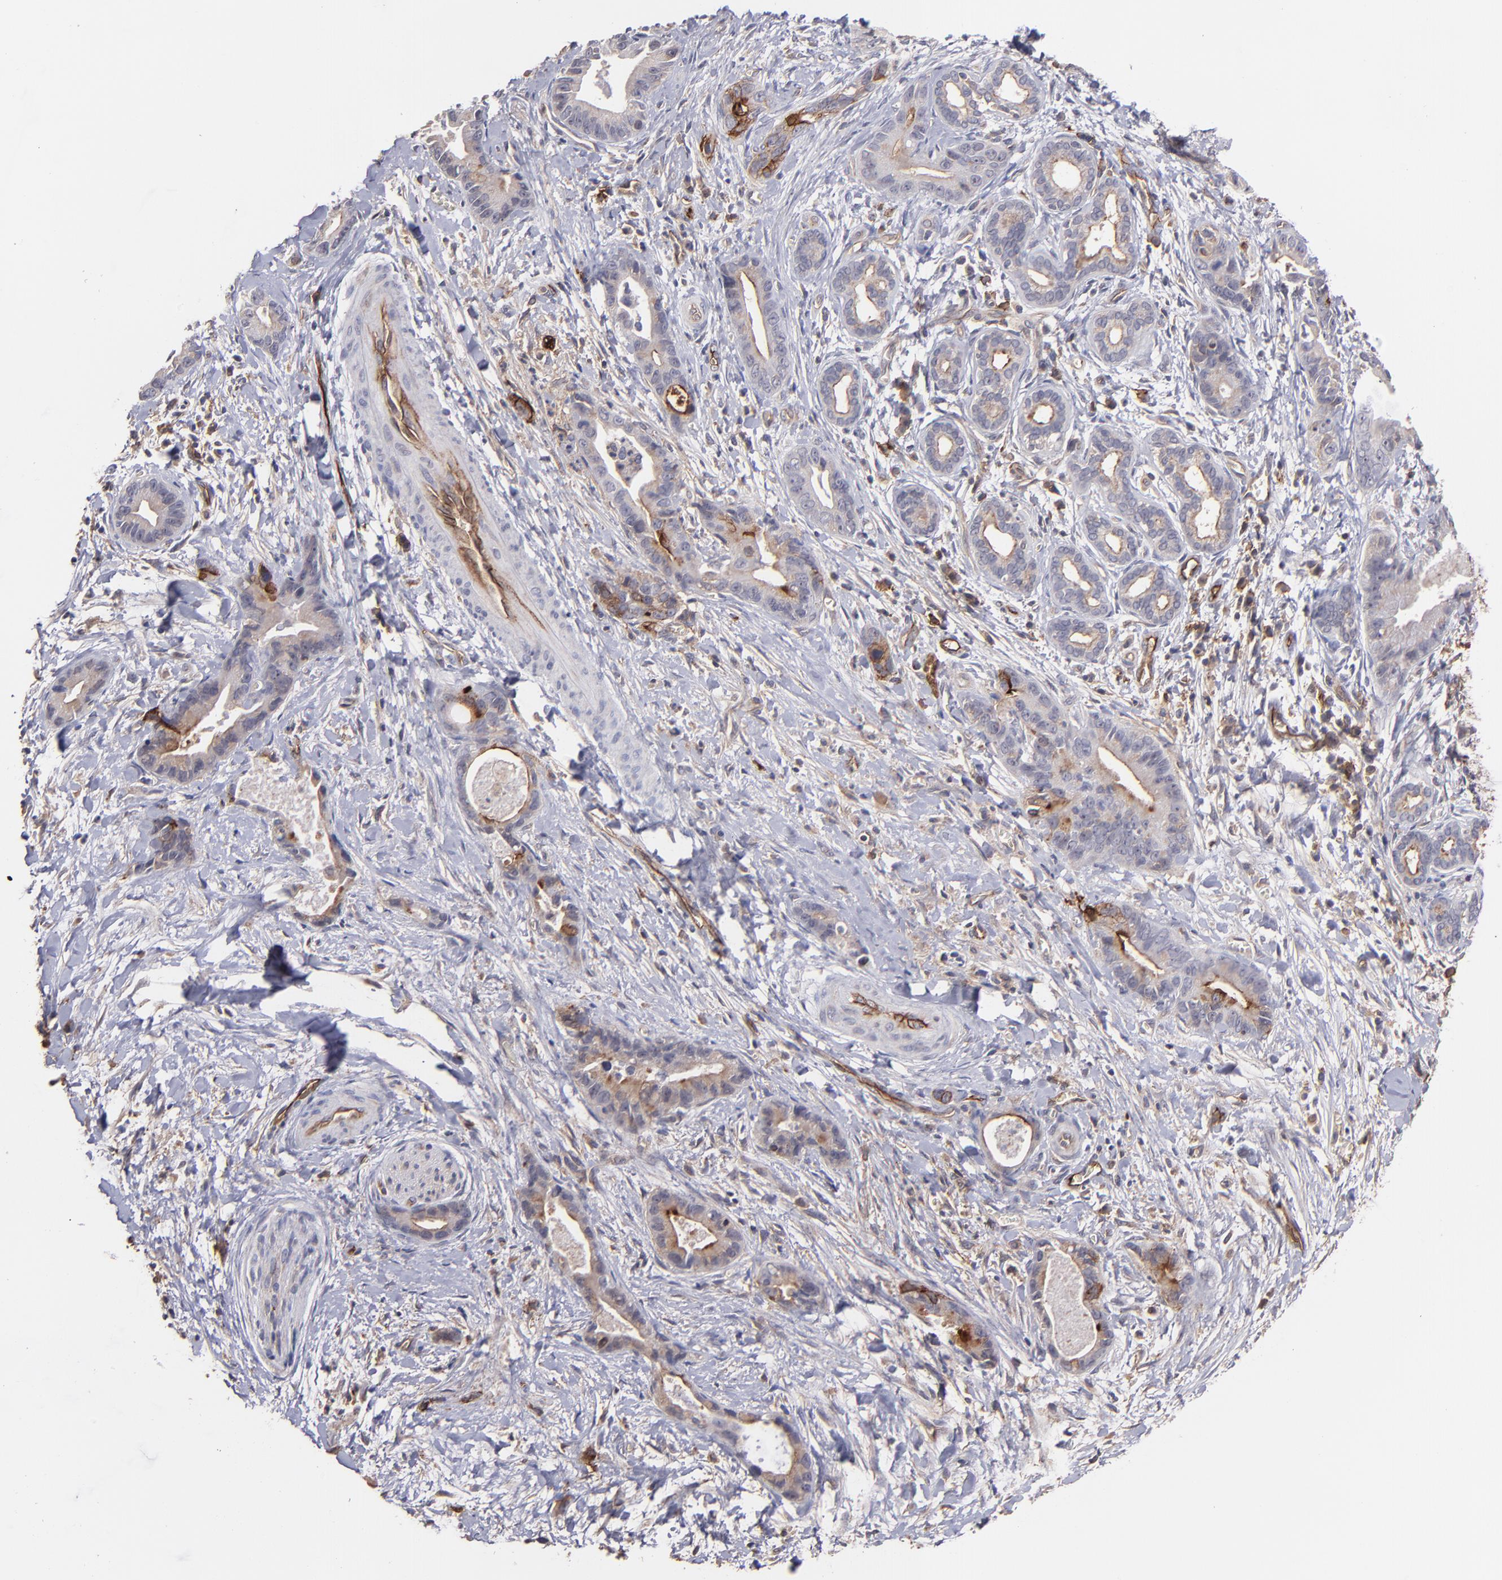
{"staining": {"intensity": "weak", "quantity": "25%-75%", "location": "cytoplasmic/membranous"}, "tissue": "liver cancer", "cell_type": "Tumor cells", "image_type": "cancer", "snomed": [{"axis": "morphology", "description": "Cholangiocarcinoma"}, {"axis": "topography", "description": "Liver"}], "caption": "An immunohistochemistry (IHC) histopathology image of tumor tissue is shown. Protein staining in brown shows weak cytoplasmic/membranous positivity in liver cancer (cholangiocarcinoma) within tumor cells.", "gene": "ICAM1", "patient": {"sex": "female", "age": 55}}